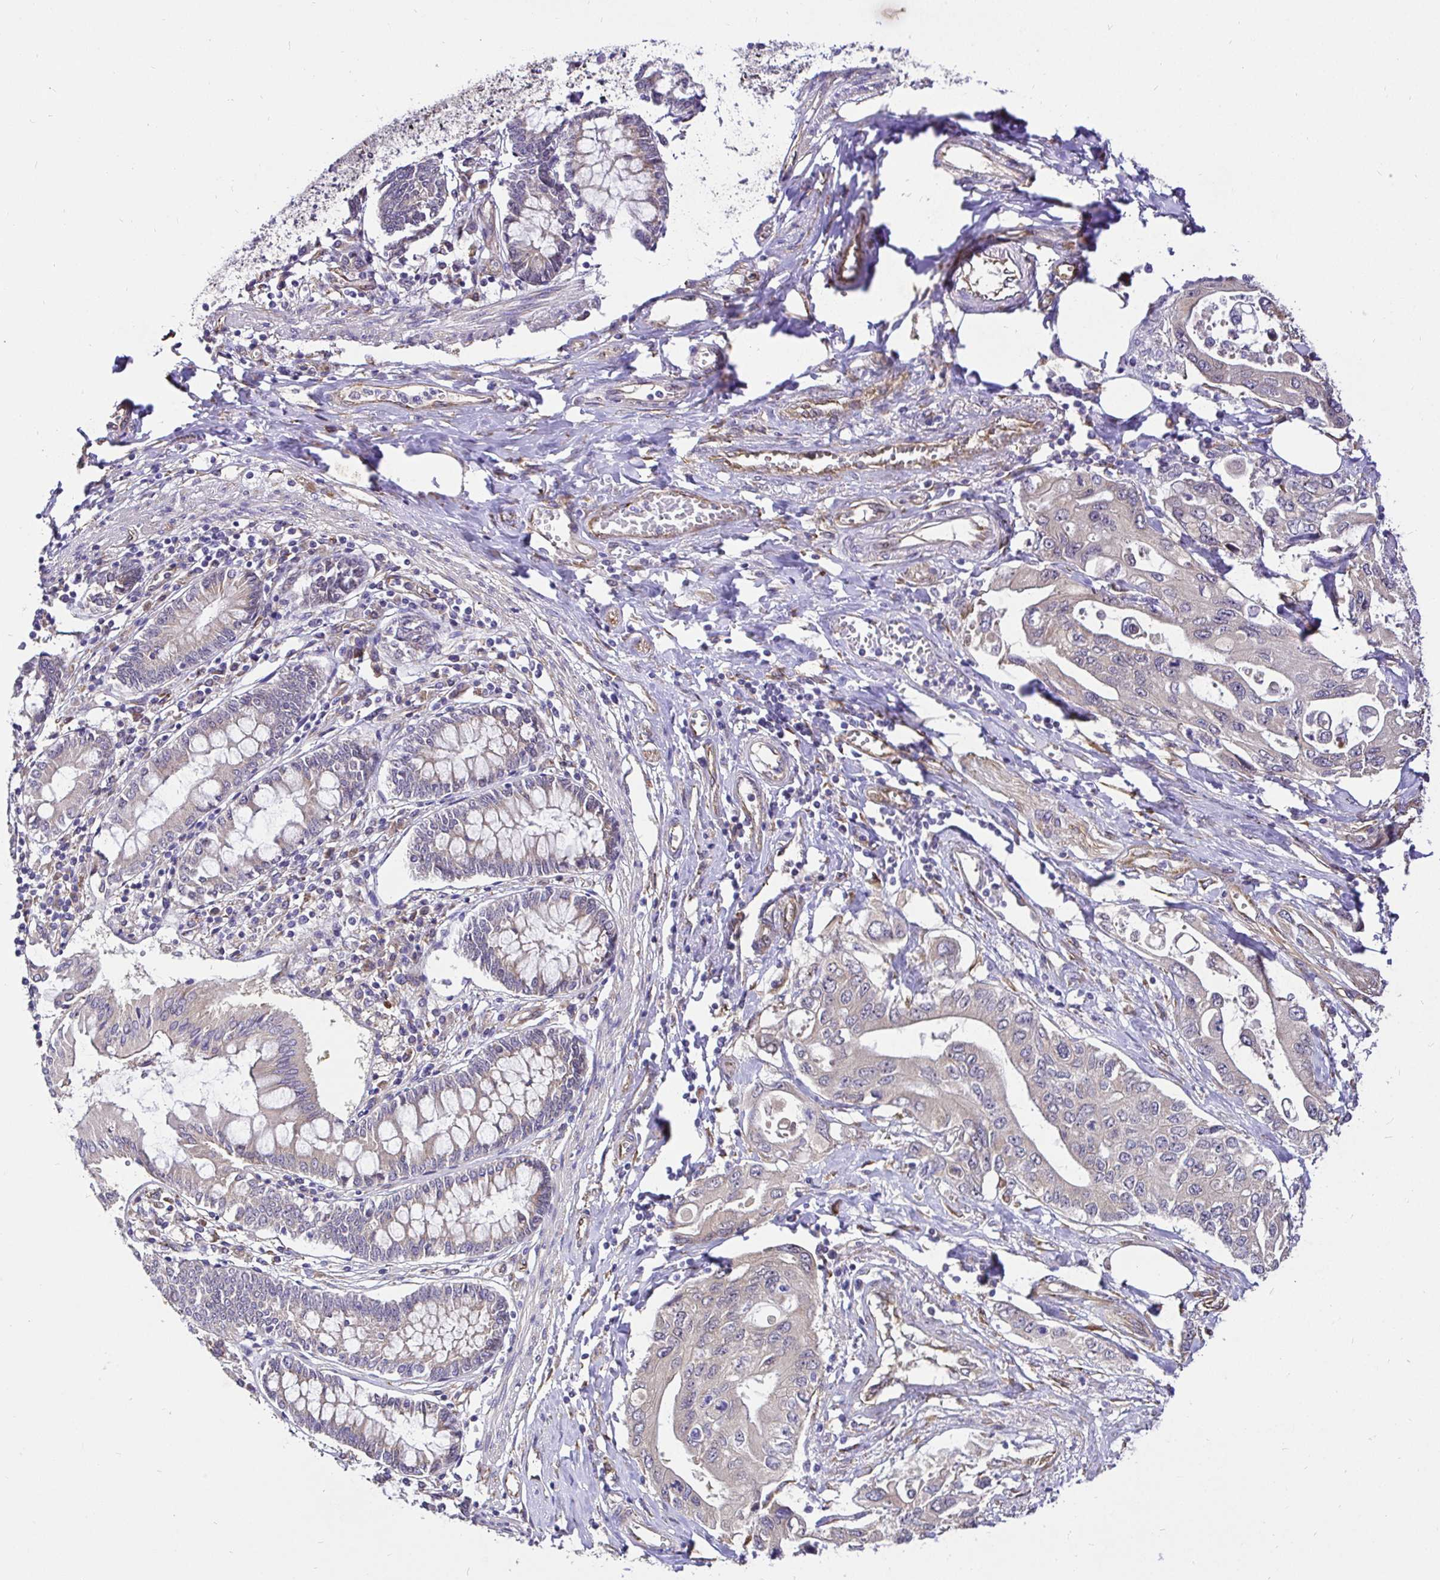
{"staining": {"intensity": "weak", "quantity": "<25%", "location": "cytoplasmic/membranous"}, "tissue": "pancreatic cancer", "cell_type": "Tumor cells", "image_type": "cancer", "snomed": [{"axis": "morphology", "description": "Adenocarcinoma, NOS"}, {"axis": "topography", "description": "Pancreas"}], "caption": "Tumor cells are negative for brown protein staining in pancreatic cancer.", "gene": "CCDC122", "patient": {"sex": "female", "age": 63}}